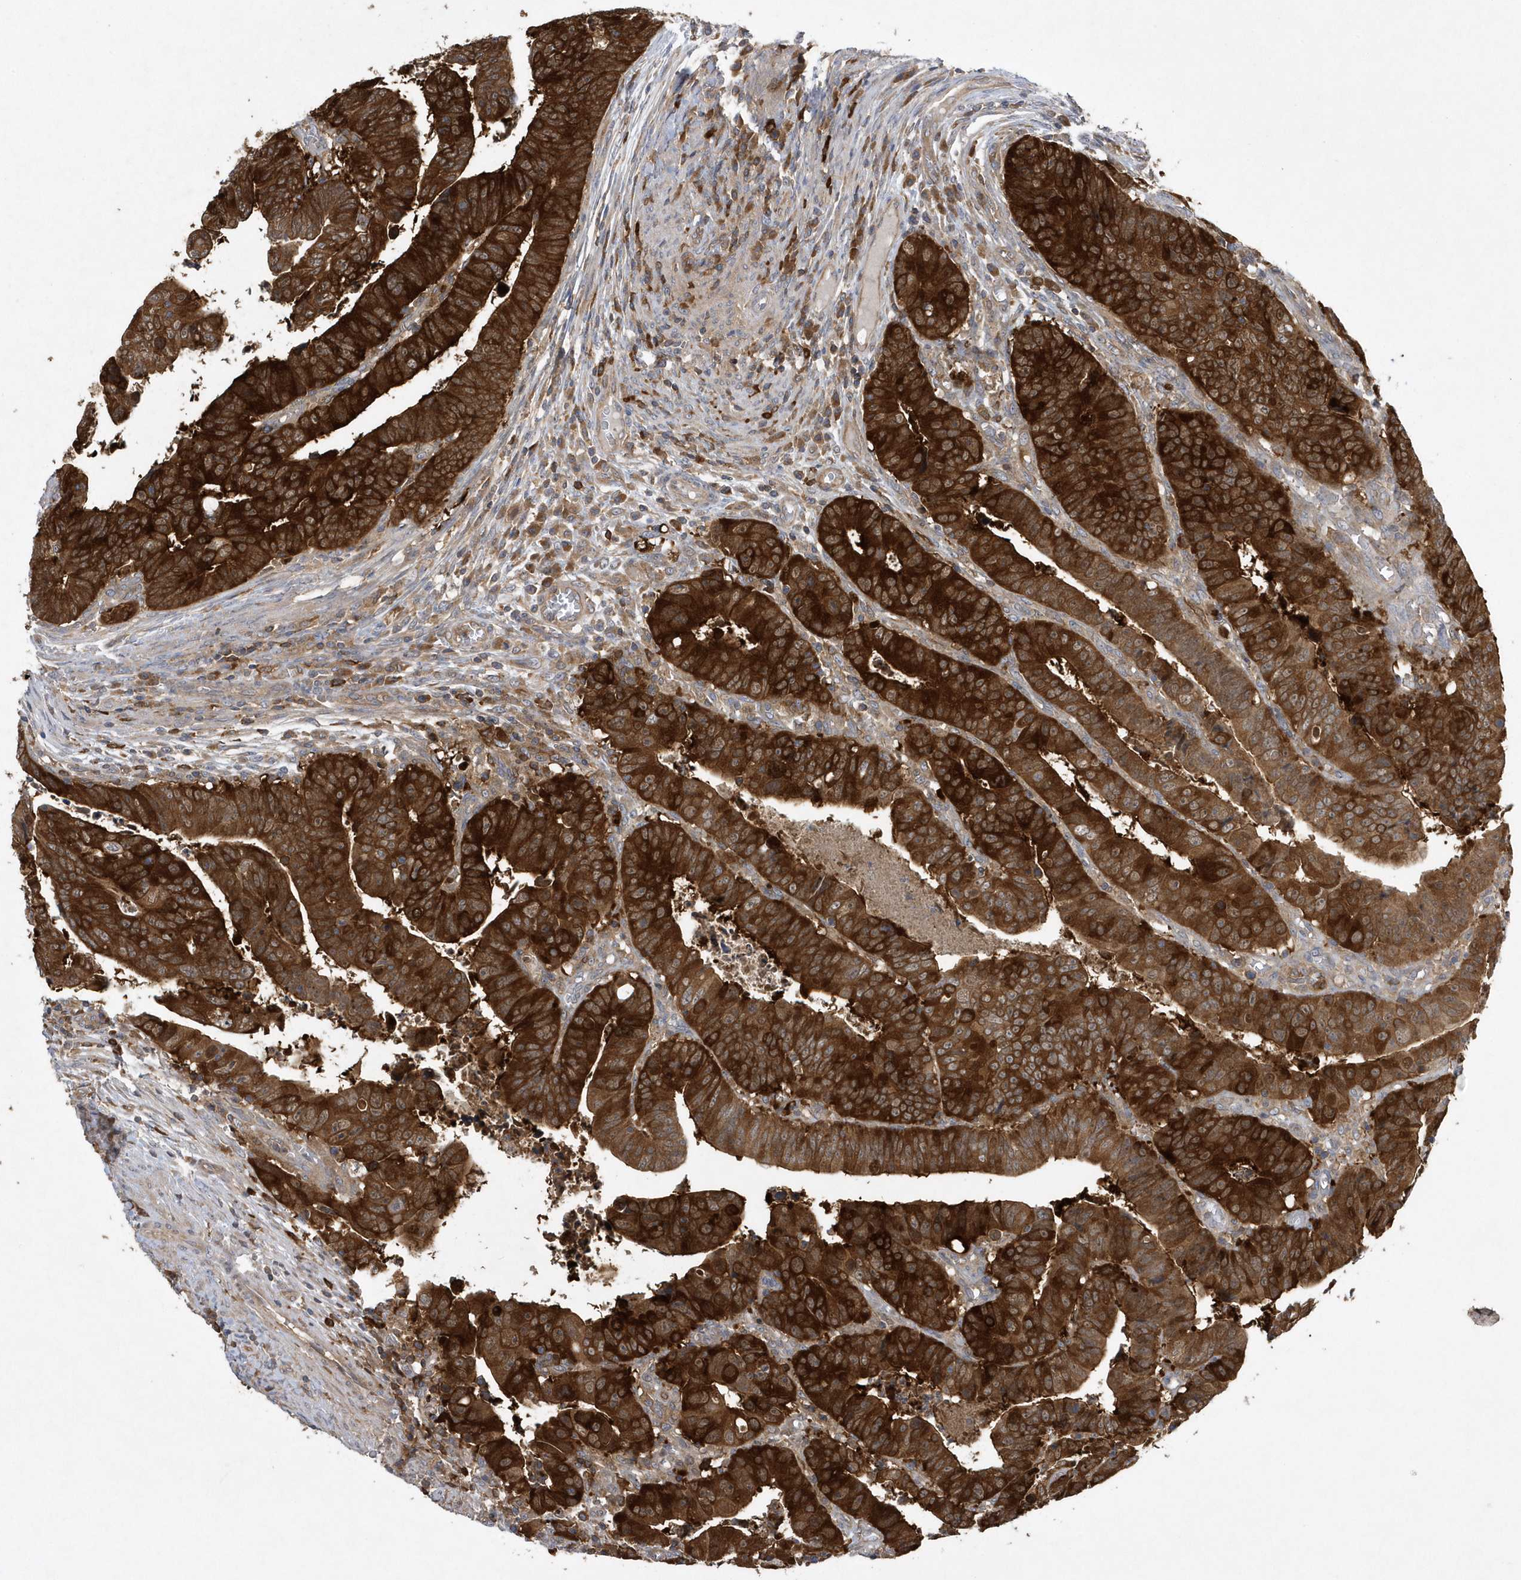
{"staining": {"intensity": "strong", "quantity": ">75%", "location": "cytoplasmic/membranous"}, "tissue": "colorectal cancer", "cell_type": "Tumor cells", "image_type": "cancer", "snomed": [{"axis": "morphology", "description": "Normal tissue, NOS"}, {"axis": "morphology", "description": "Adenocarcinoma, NOS"}, {"axis": "topography", "description": "Rectum"}], "caption": "A histopathology image showing strong cytoplasmic/membranous staining in approximately >75% of tumor cells in colorectal adenocarcinoma, as visualized by brown immunohistochemical staining.", "gene": "PAICS", "patient": {"sex": "female", "age": 65}}